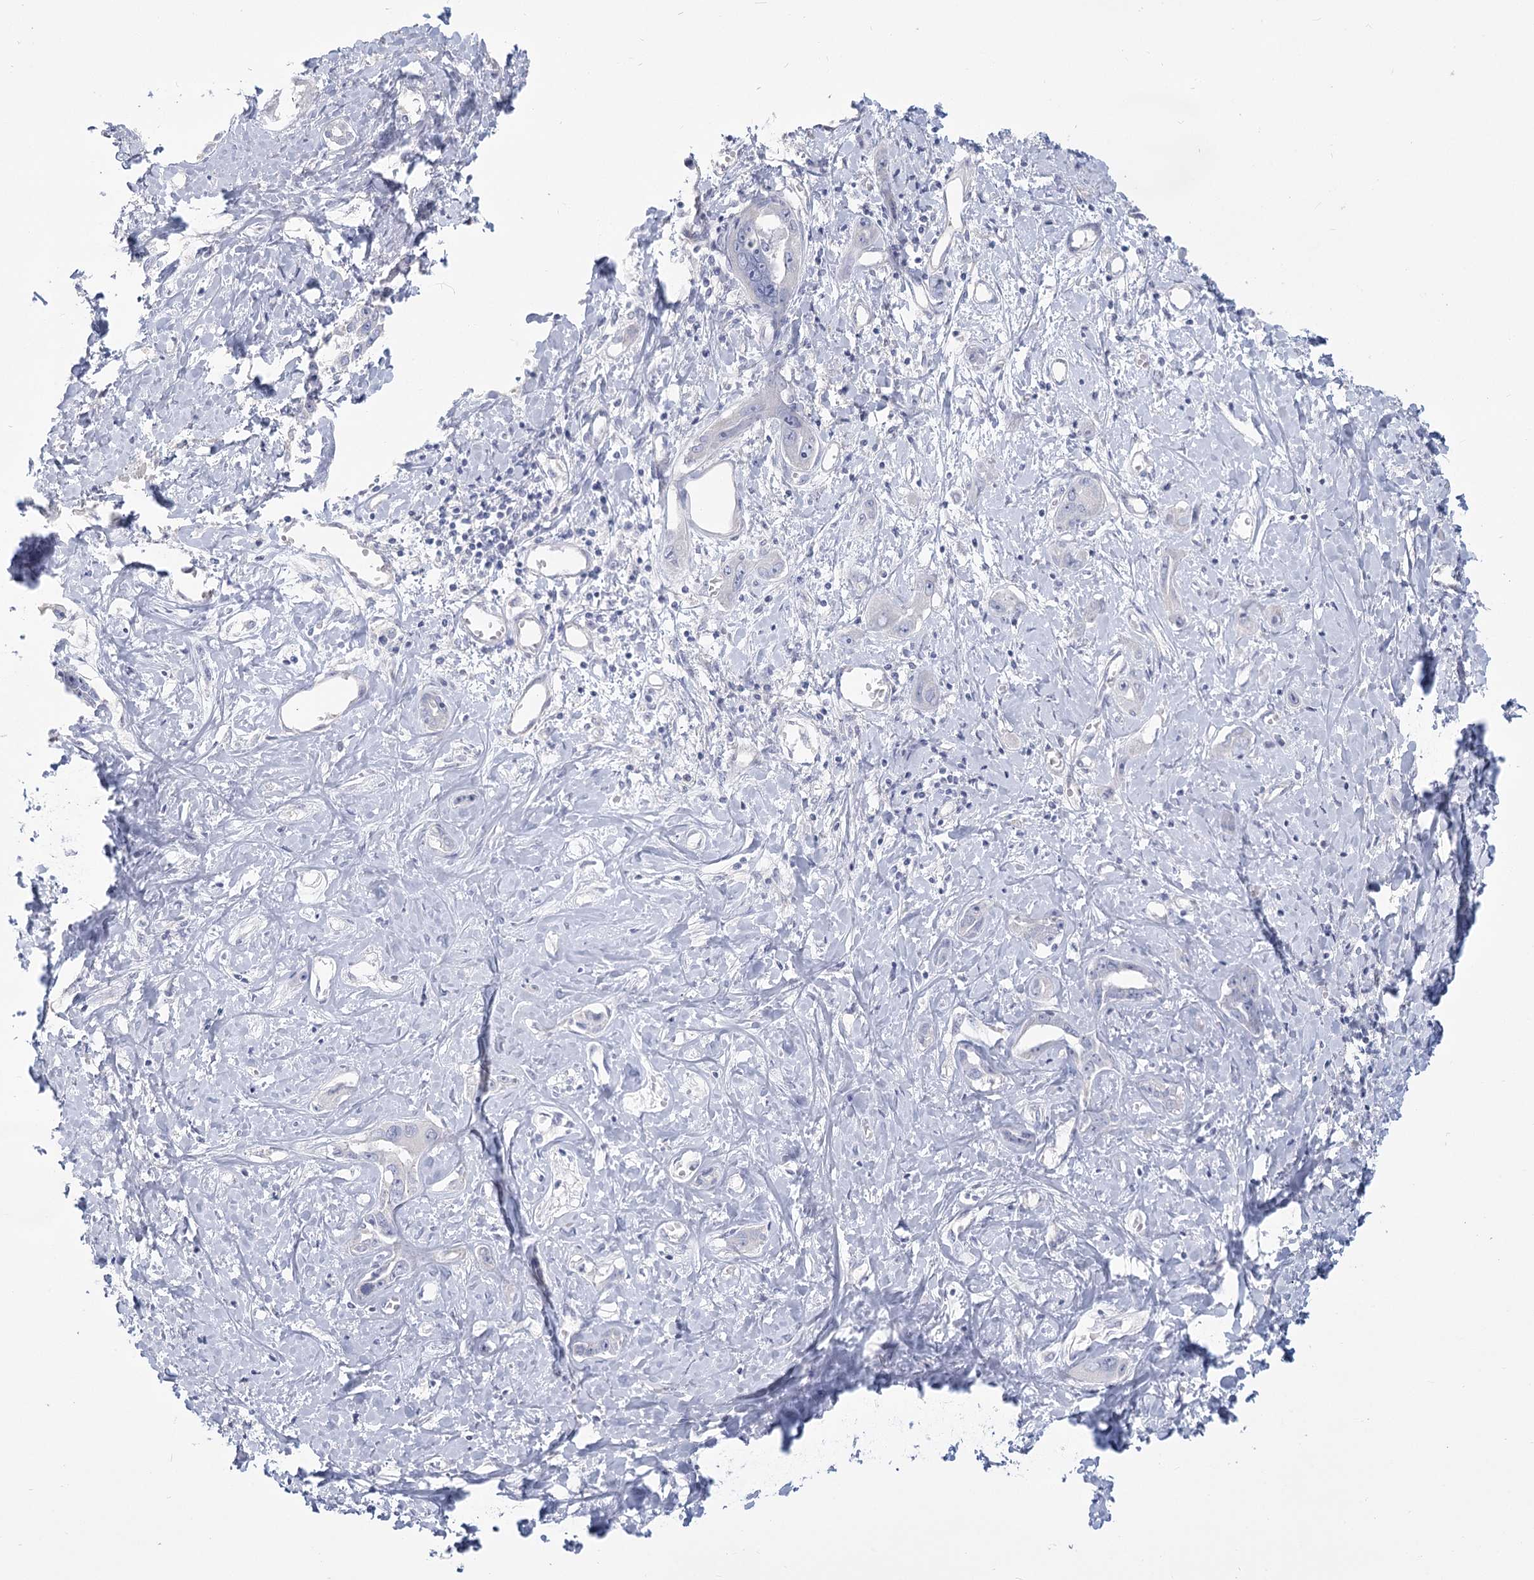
{"staining": {"intensity": "negative", "quantity": "none", "location": "none"}, "tissue": "liver cancer", "cell_type": "Tumor cells", "image_type": "cancer", "snomed": [{"axis": "morphology", "description": "Cholangiocarcinoma"}, {"axis": "topography", "description": "Liver"}], "caption": "Immunohistochemistry of human cholangiocarcinoma (liver) displays no expression in tumor cells.", "gene": "CNTLN", "patient": {"sex": "male", "age": 59}}